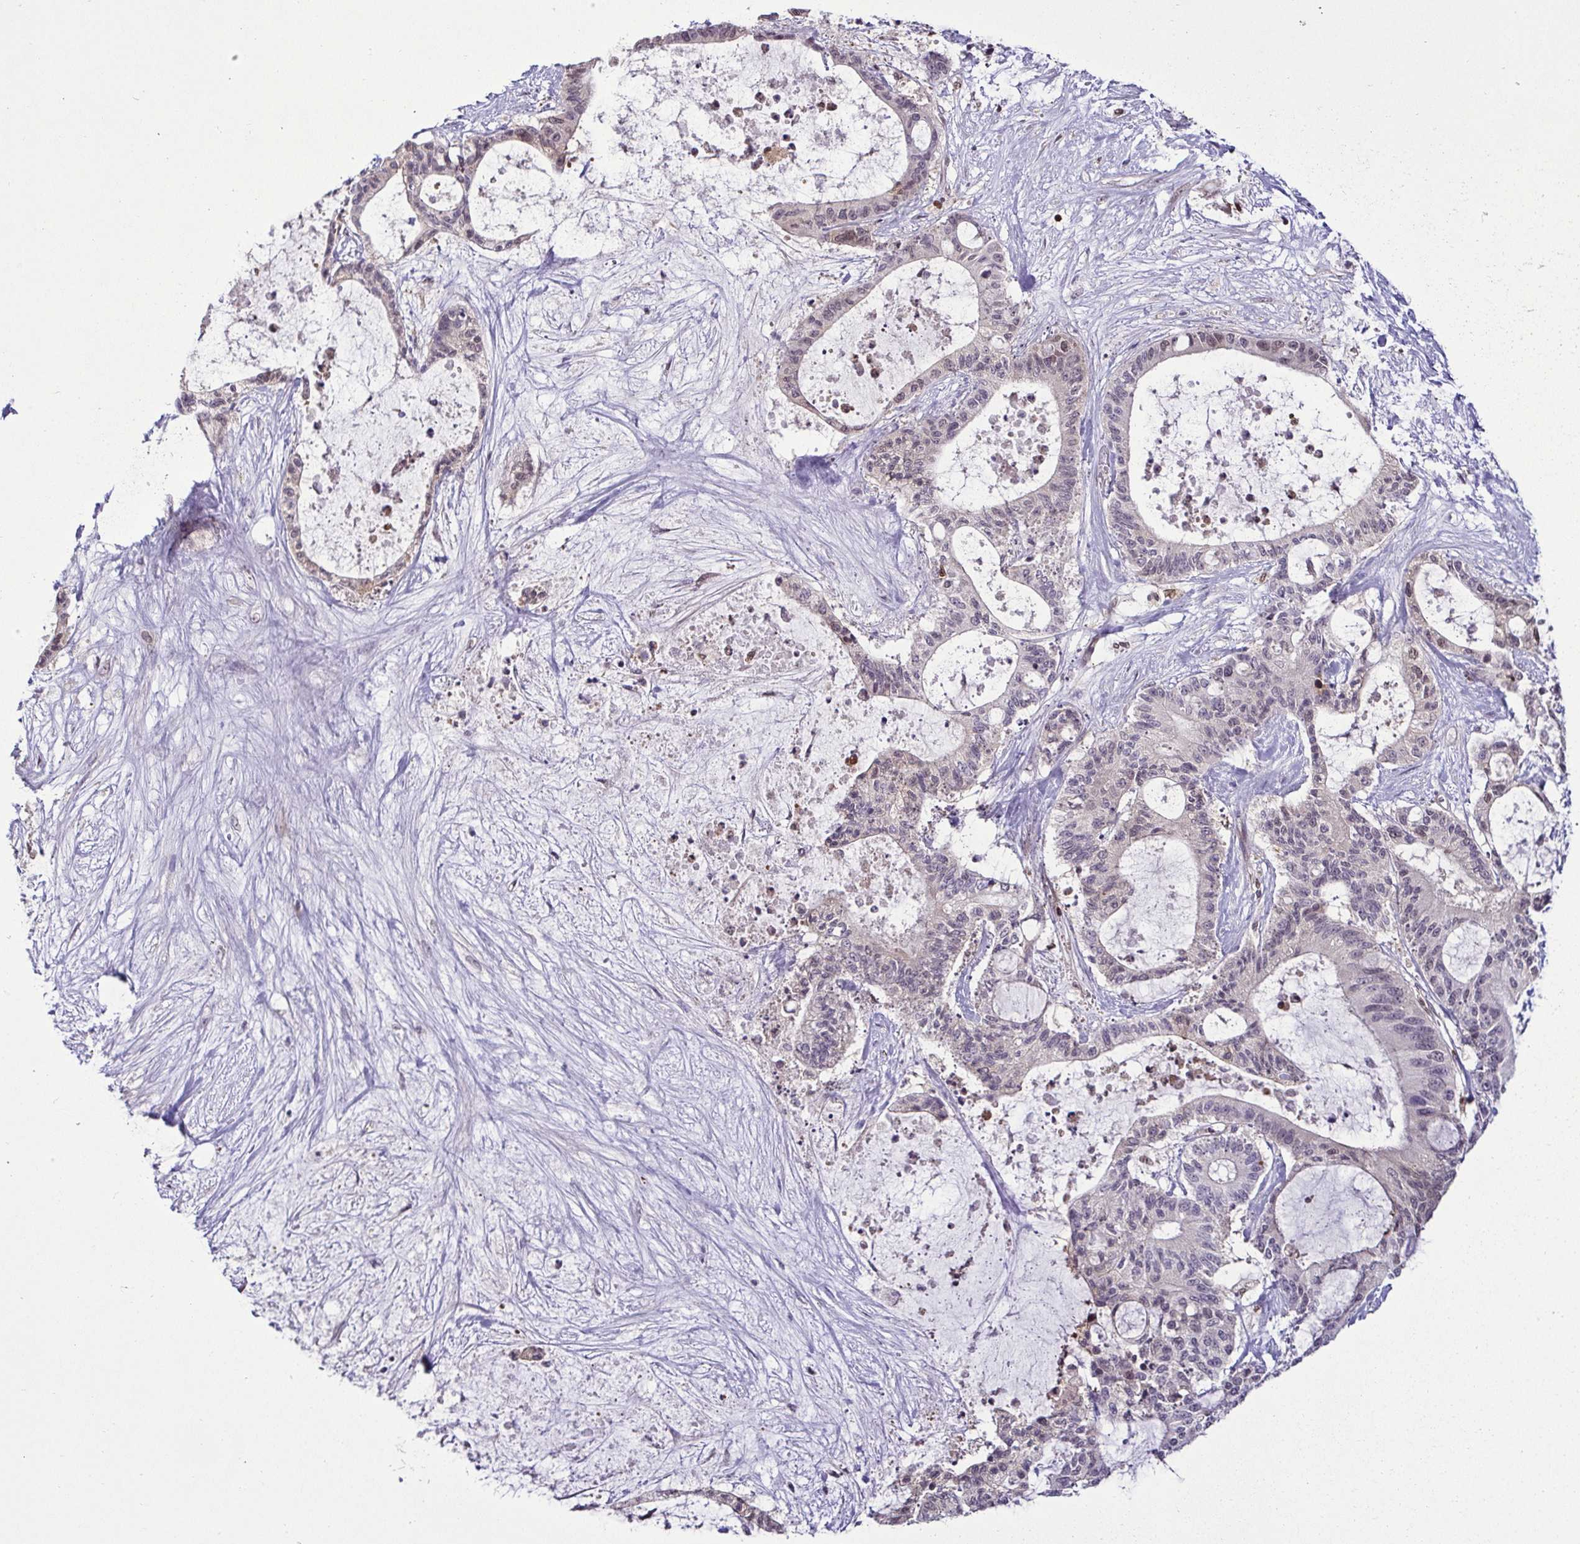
{"staining": {"intensity": "weak", "quantity": "<25%", "location": "nuclear"}, "tissue": "liver cancer", "cell_type": "Tumor cells", "image_type": "cancer", "snomed": [{"axis": "morphology", "description": "Normal tissue, NOS"}, {"axis": "morphology", "description": "Cholangiocarcinoma"}, {"axis": "topography", "description": "Liver"}, {"axis": "topography", "description": "Peripheral nerve tissue"}], "caption": "Immunohistochemistry micrograph of human liver cancer (cholangiocarcinoma) stained for a protein (brown), which displays no staining in tumor cells.", "gene": "PSMB9", "patient": {"sex": "female", "age": 73}}